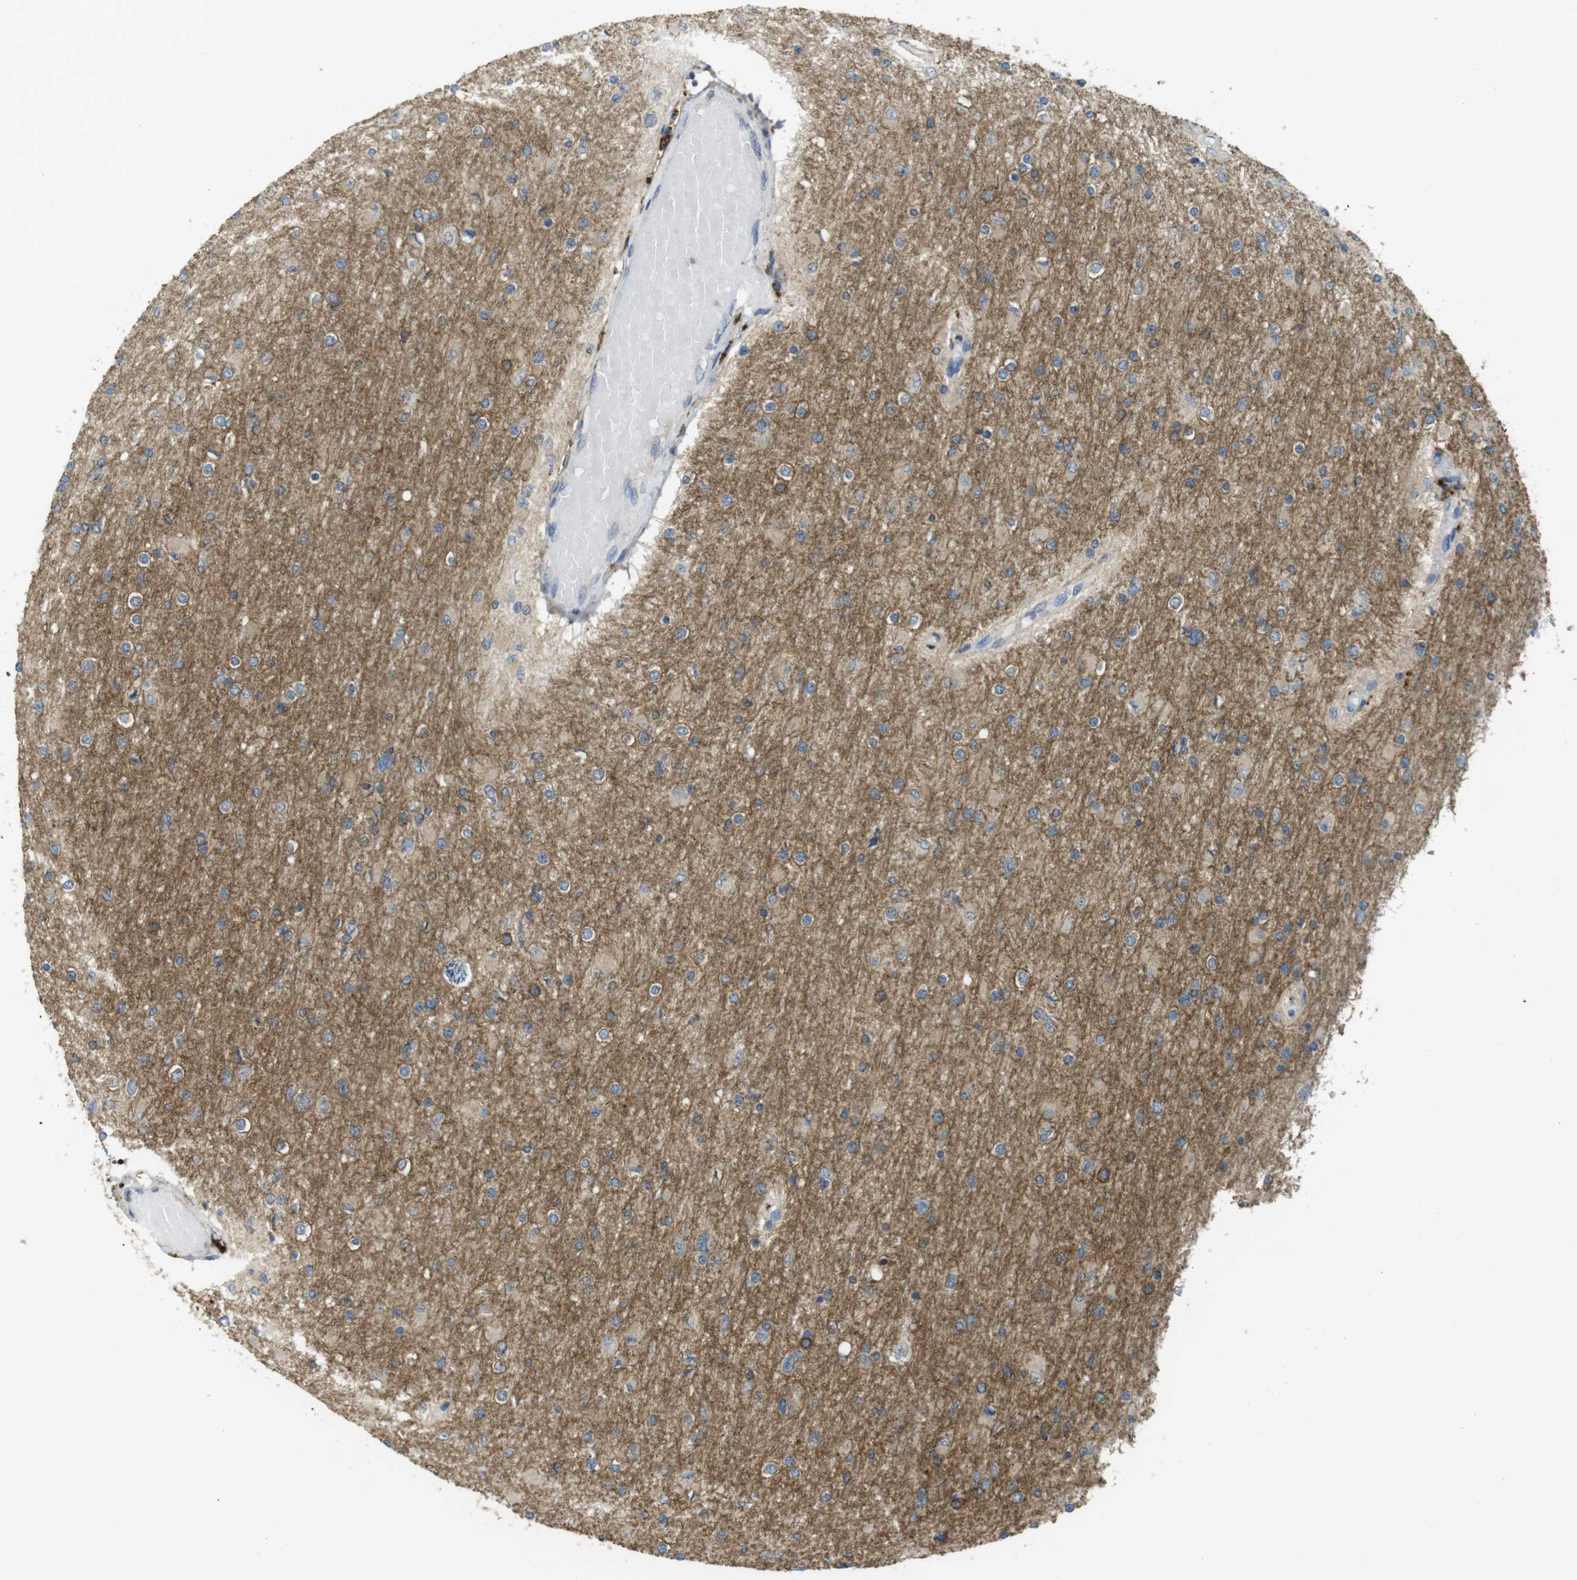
{"staining": {"intensity": "moderate", "quantity": "<25%", "location": "cytoplasmic/membranous"}, "tissue": "glioma", "cell_type": "Tumor cells", "image_type": "cancer", "snomed": [{"axis": "morphology", "description": "Glioma, malignant, High grade"}, {"axis": "topography", "description": "Cerebral cortex"}], "caption": "A brown stain shows moderate cytoplasmic/membranous staining of a protein in human malignant glioma (high-grade) tumor cells.", "gene": "BRI3BP", "patient": {"sex": "female", "age": 36}}